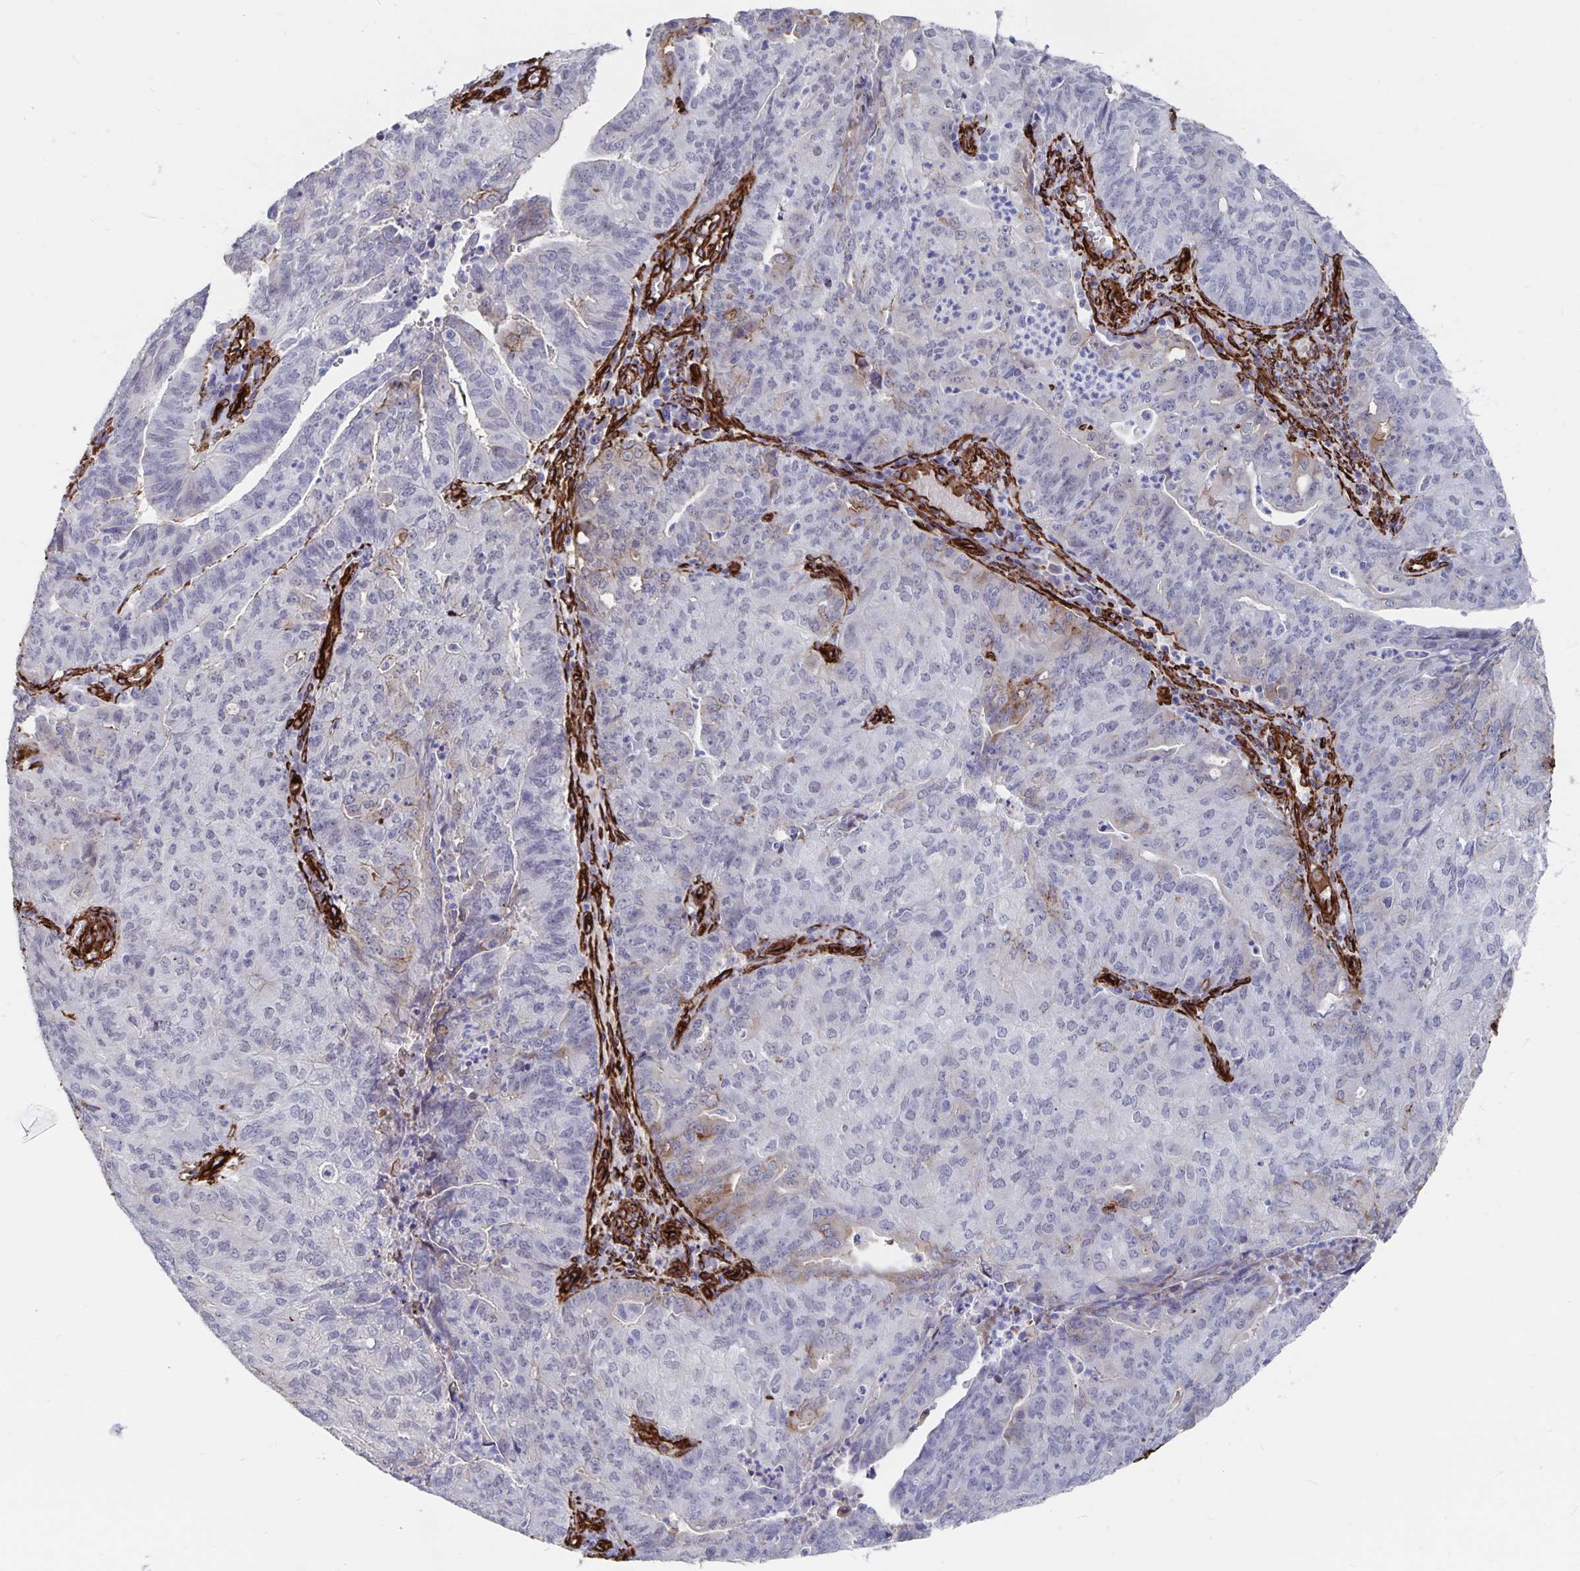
{"staining": {"intensity": "moderate", "quantity": "<25%", "location": "cytoplasmic/membranous"}, "tissue": "endometrial cancer", "cell_type": "Tumor cells", "image_type": "cancer", "snomed": [{"axis": "morphology", "description": "Adenocarcinoma, NOS"}, {"axis": "topography", "description": "Endometrium"}], "caption": "Tumor cells reveal low levels of moderate cytoplasmic/membranous staining in about <25% of cells in human adenocarcinoma (endometrial). (brown staining indicates protein expression, while blue staining denotes nuclei).", "gene": "DCHS2", "patient": {"sex": "female", "age": 82}}